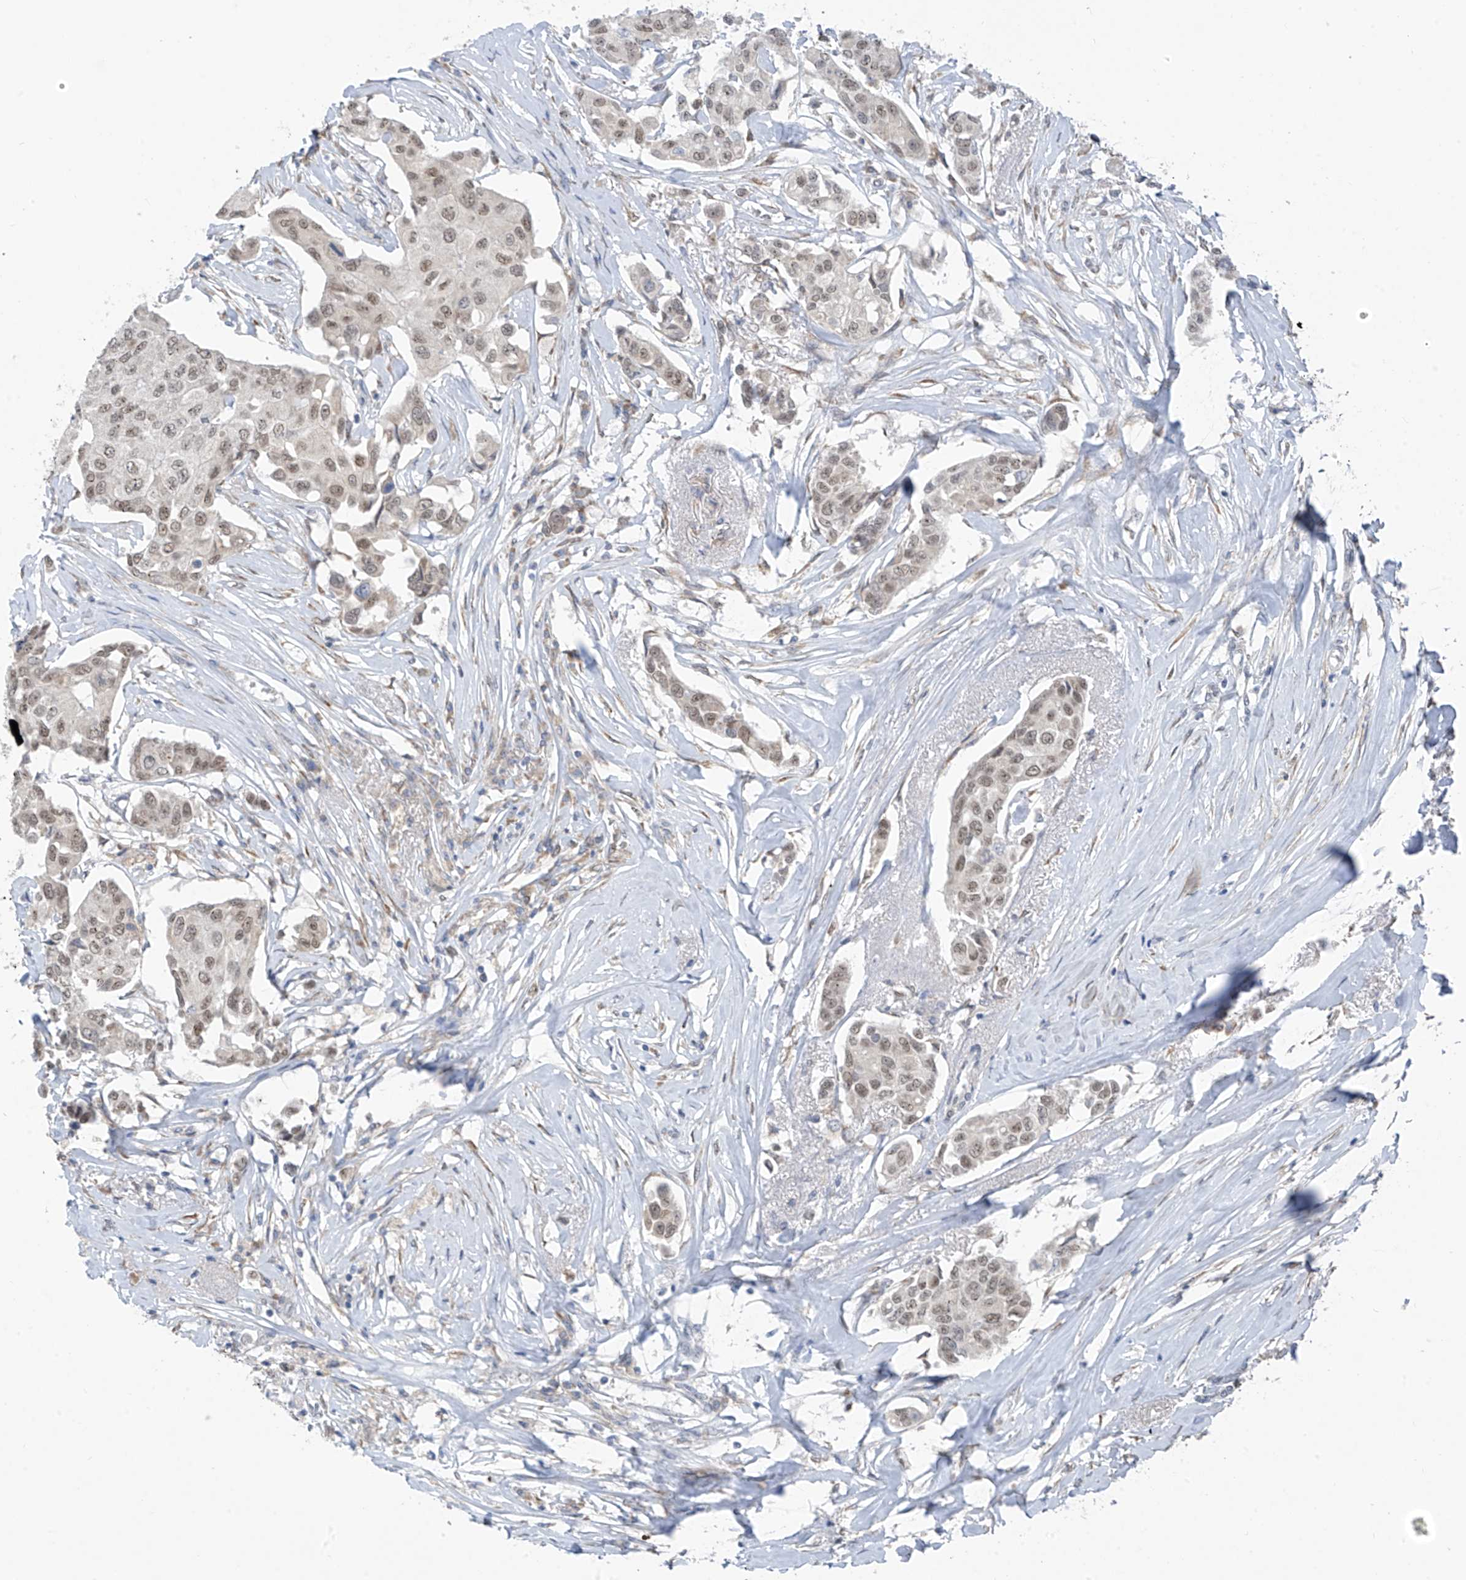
{"staining": {"intensity": "weak", "quantity": ">75%", "location": "nuclear"}, "tissue": "breast cancer", "cell_type": "Tumor cells", "image_type": "cancer", "snomed": [{"axis": "morphology", "description": "Duct carcinoma"}, {"axis": "topography", "description": "Breast"}], "caption": "Immunohistochemistry image of breast cancer (intraductal carcinoma) stained for a protein (brown), which exhibits low levels of weak nuclear expression in about >75% of tumor cells.", "gene": "CYP4V2", "patient": {"sex": "female", "age": 80}}